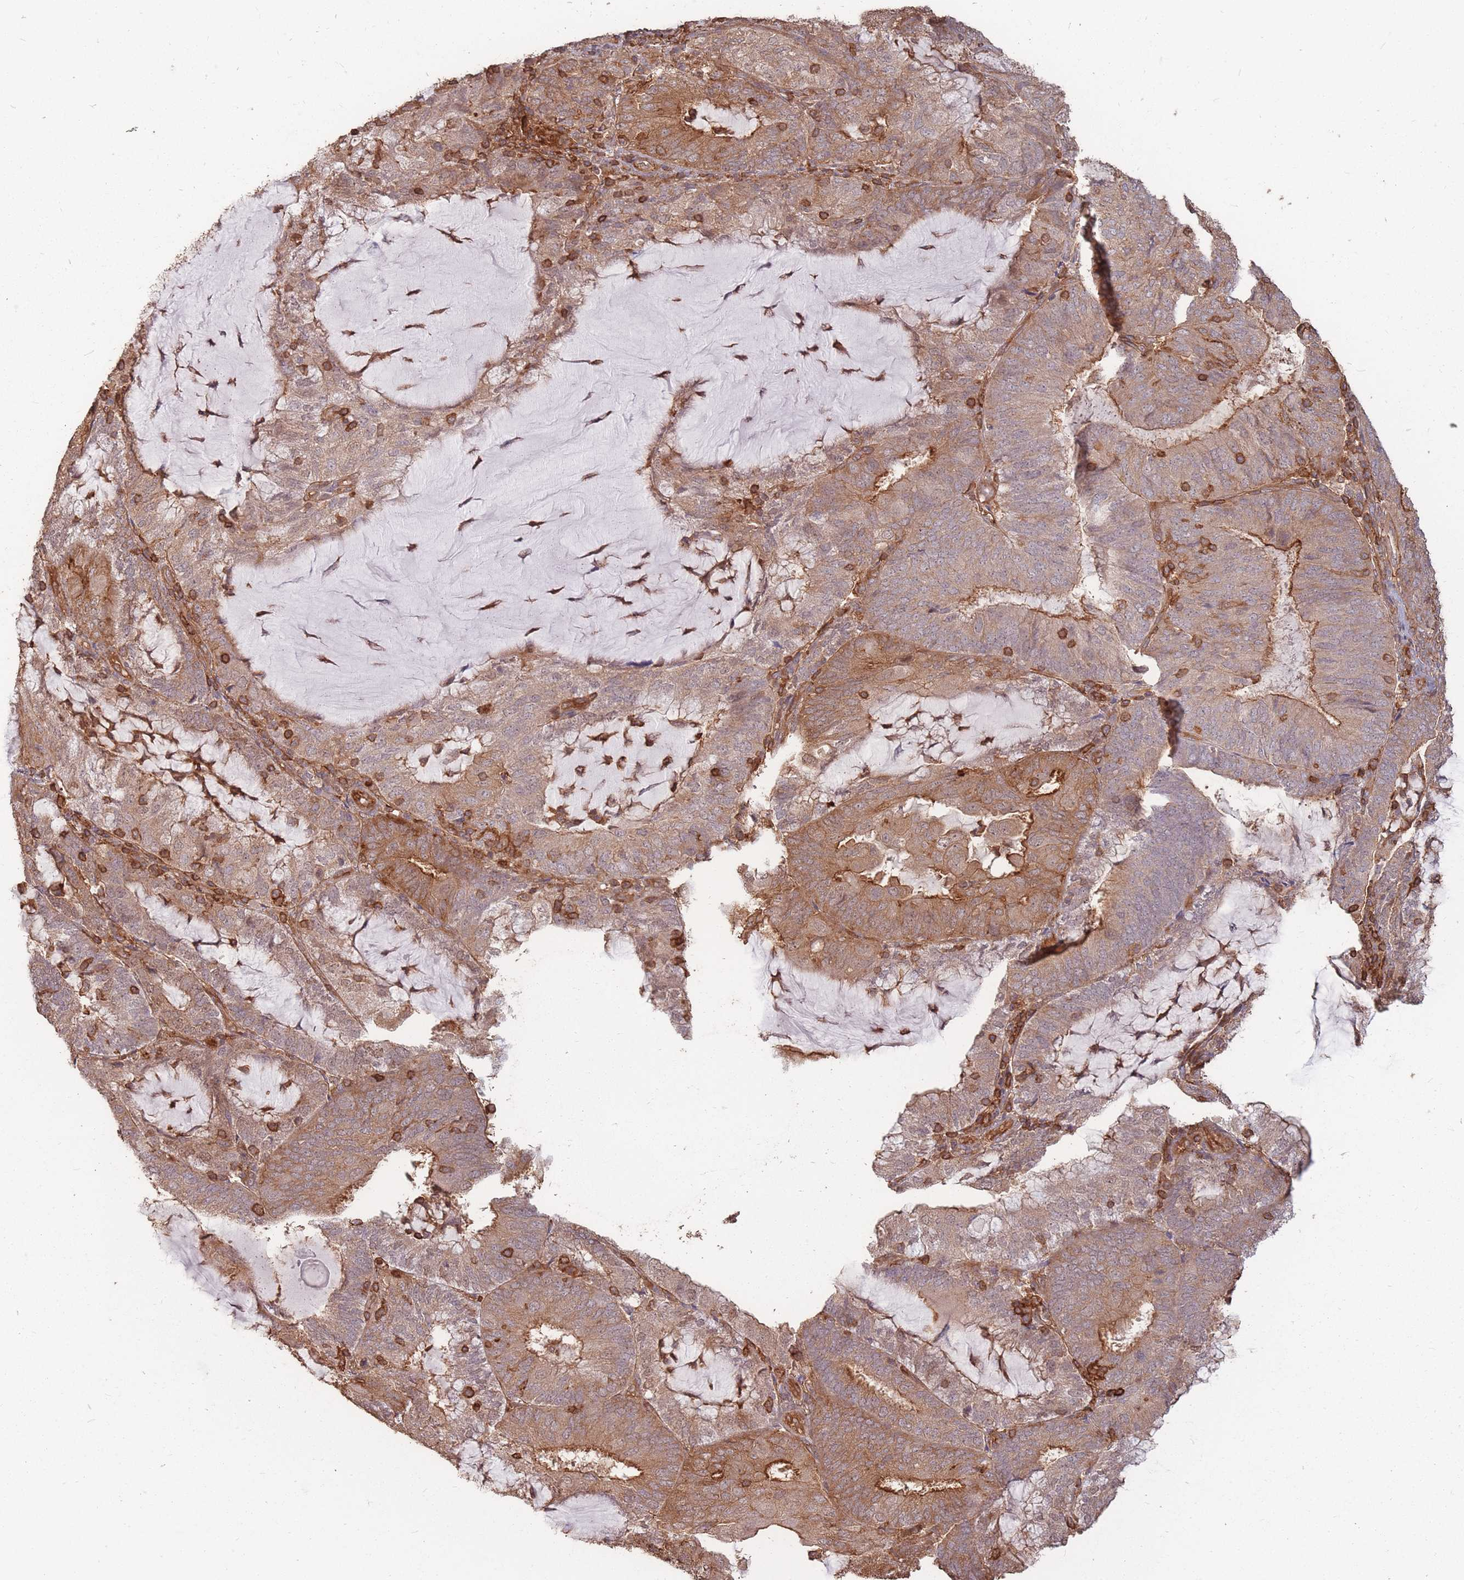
{"staining": {"intensity": "moderate", "quantity": ">75%", "location": "cytoplasmic/membranous"}, "tissue": "endometrial cancer", "cell_type": "Tumor cells", "image_type": "cancer", "snomed": [{"axis": "morphology", "description": "Adenocarcinoma, NOS"}, {"axis": "topography", "description": "Endometrium"}], "caption": "This is an image of immunohistochemistry staining of endometrial cancer, which shows moderate positivity in the cytoplasmic/membranous of tumor cells.", "gene": "PLS3", "patient": {"sex": "female", "age": 81}}